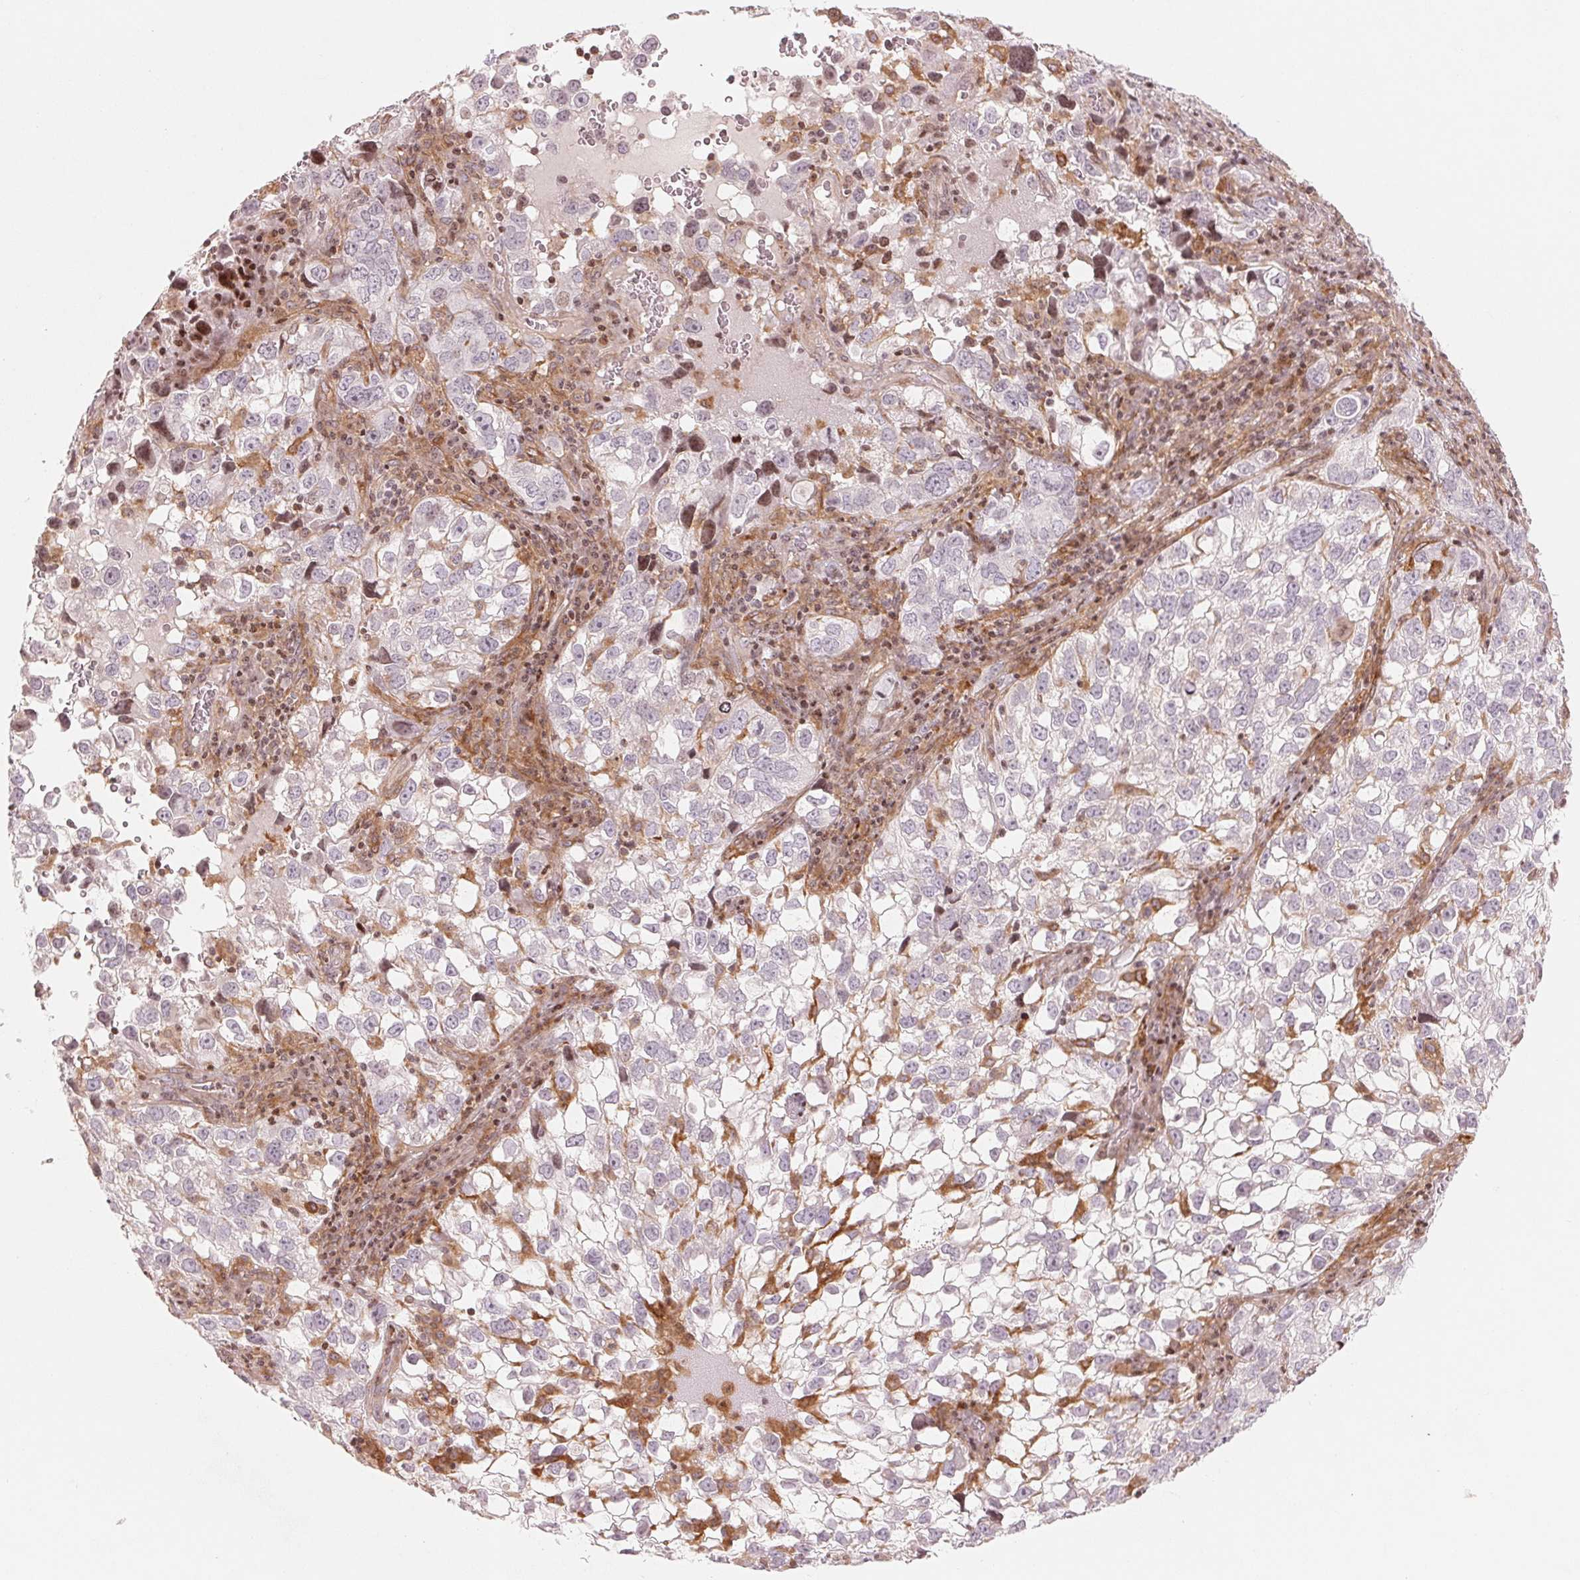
{"staining": {"intensity": "negative", "quantity": "none", "location": "none"}, "tissue": "cervical cancer", "cell_type": "Tumor cells", "image_type": "cancer", "snomed": [{"axis": "morphology", "description": "Squamous cell carcinoma, NOS"}, {"axis": "topography", "description": "Cervix"}], "caption": "This is an immunohistochemistry (IHC) photomicrograph of human cervical cancer (squamous cell carcinoma). There is no staining in tumor cells.", "gene": "SLC17A4", "patient": {"sex": "female", "age": 55}}